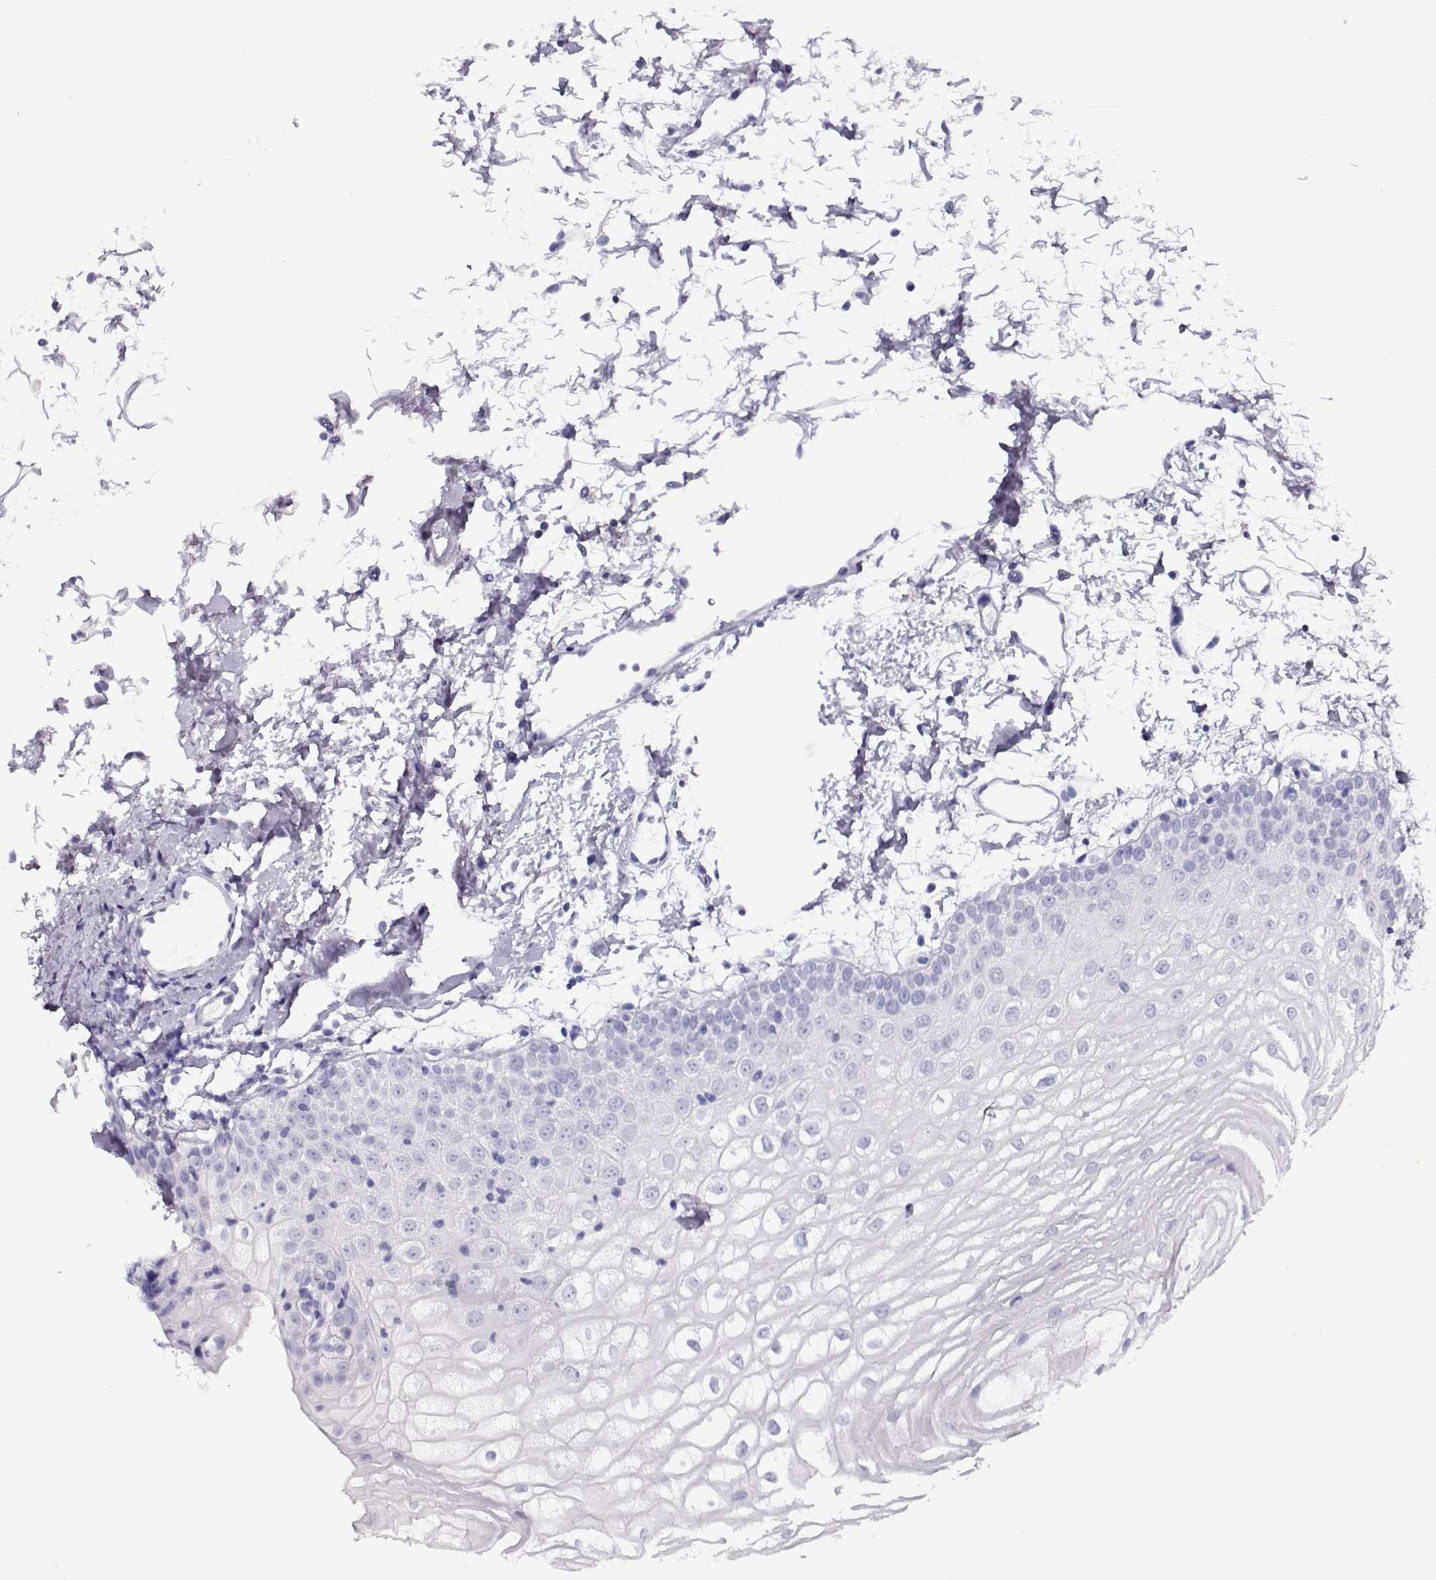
{"staining": {"intensity": "negative", "quantity": "none", "location": "none"}, "tissue": "oral mucosa", "cell_type": "Squamous epithelial cells", "image_type": "normal", "snomed": [{"axis": "morphology", "description": "Normal tissue, NOS"}, {"axis": "topography", "description": "Oral tissue"}], "caption": "Human oral mucosa stained for a protein using immunohistochemistry (IHC) shows no staining in squamous epithelial cells.", "gene": "RHOXF2B", "patient": {"sex": "male", "age": 72}}